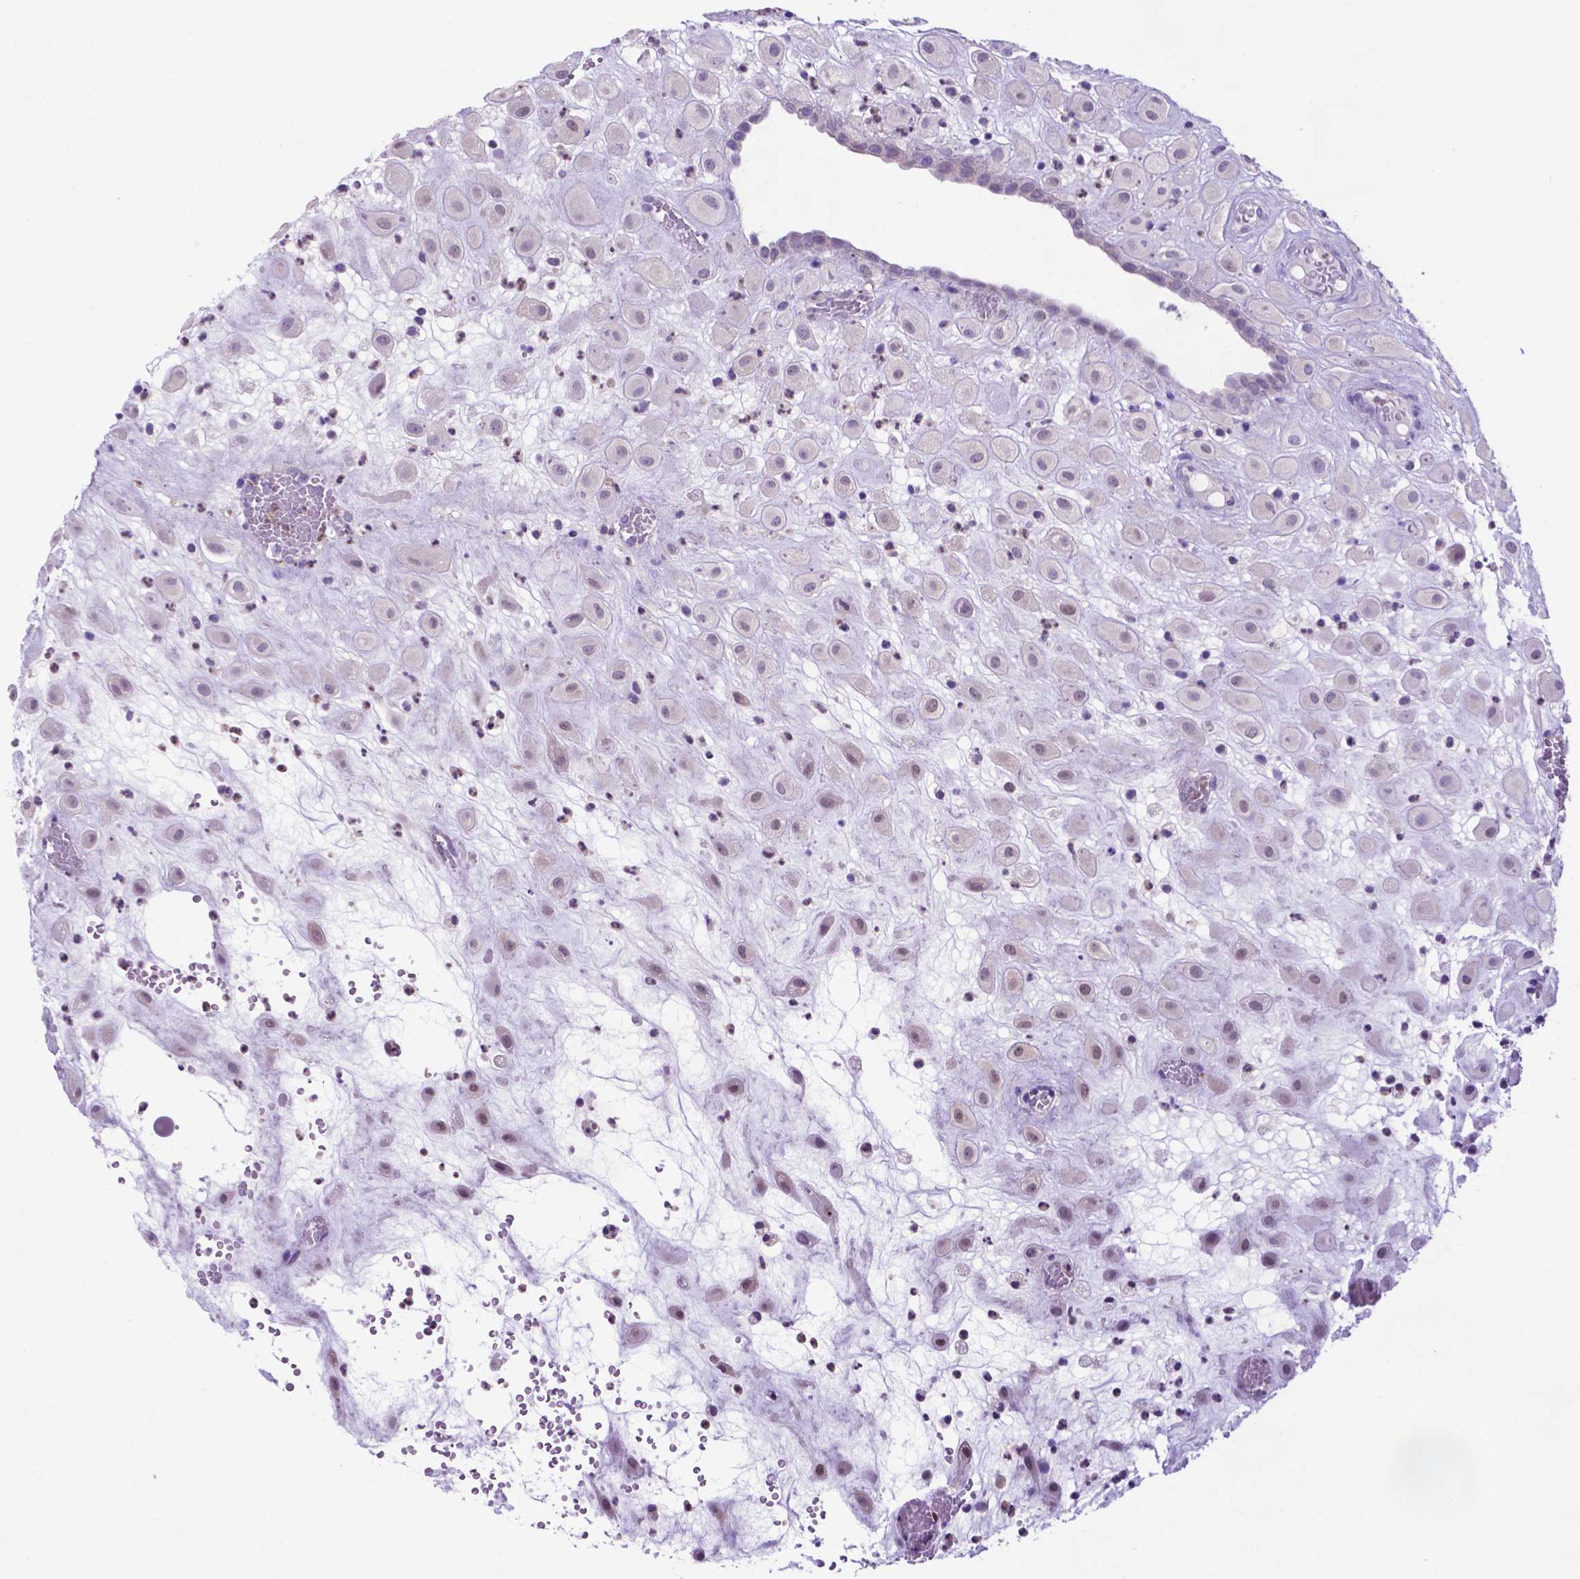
{"staining": {"intensity": "negative", "quantity": "none", "location": "none"}, "tissue": "placenta", "cell_type": "Decidual cells", "image_type": "normal", "snomed": [{"axis": "morphology", "description": "Normal tissue, NOS"}, {"axis": "topography", "description": "Placenta"}], "caption": "There is no significant staining in decidual cells of placenta.", "gene": "LZTR1", "patient": {"sex": "female", "age": 24}}